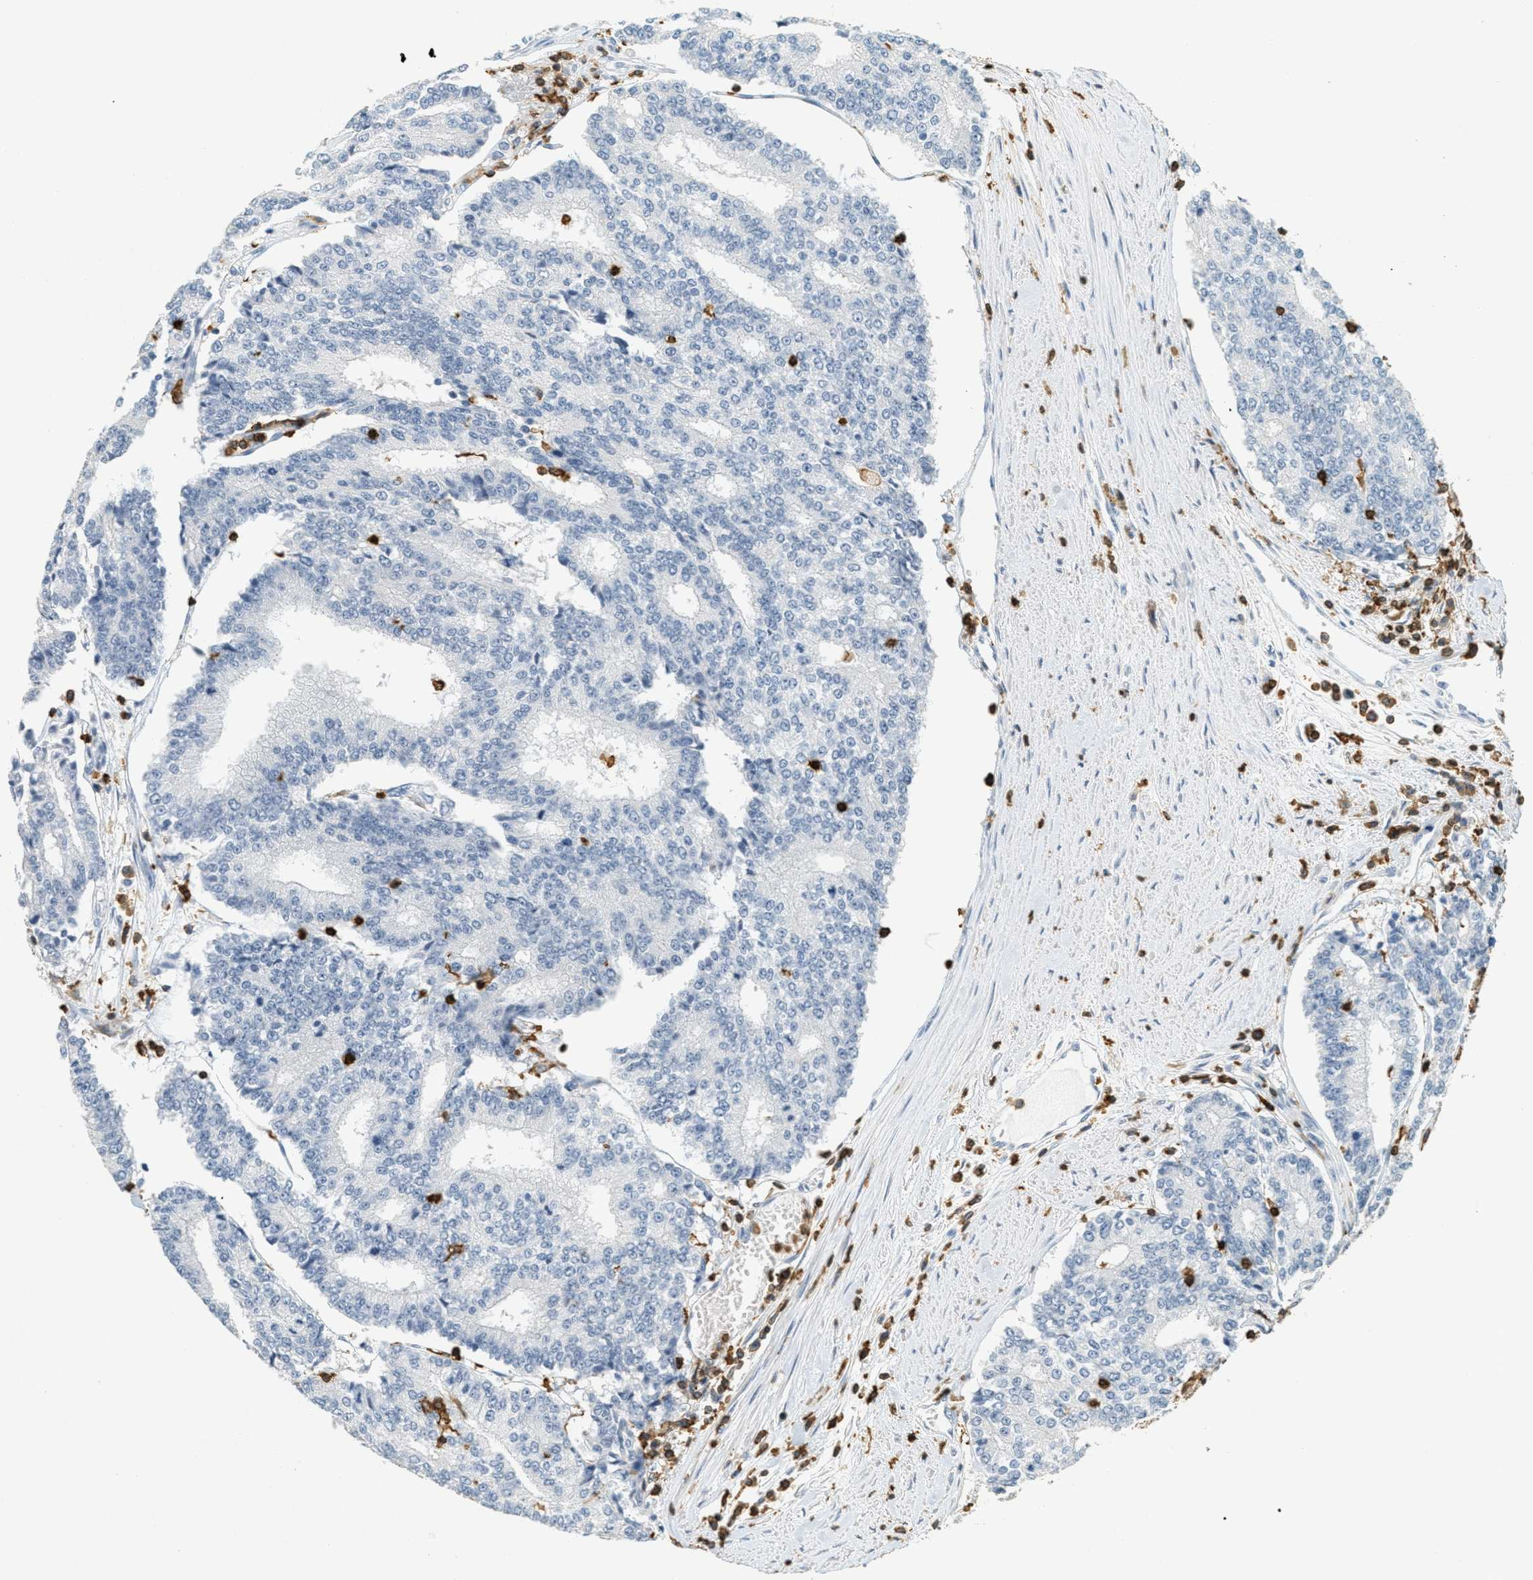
{"staining": {"intensity": "negative", "quantity": "none", "location": "none"}, "tissue": "prostate cancer", "cell_type": "Tumor cells", "image_type": "cancer", "snomed": [{"axis": "morphology", "description": "Normal tissue, NOS"}, {"axis": "morphology", "description": "Adenocarcinoma, High grade"}, {"axis": "topography", "description": "Prostate"}, {"axis": "topography", "description": "Seminal veicle"}], "caption": "Tumor cells show no significant staining in high-grade adenocarcinoma (prostate). The staining was performed using DAB (3,3'-diaminobenzidine) to visualize the protein expression in brown, while the nuclei were stained in blue with hematoxylin (Magnification: 20x).", "gene": "LSP1", "patient": {"sex": "male", "age": 55}}